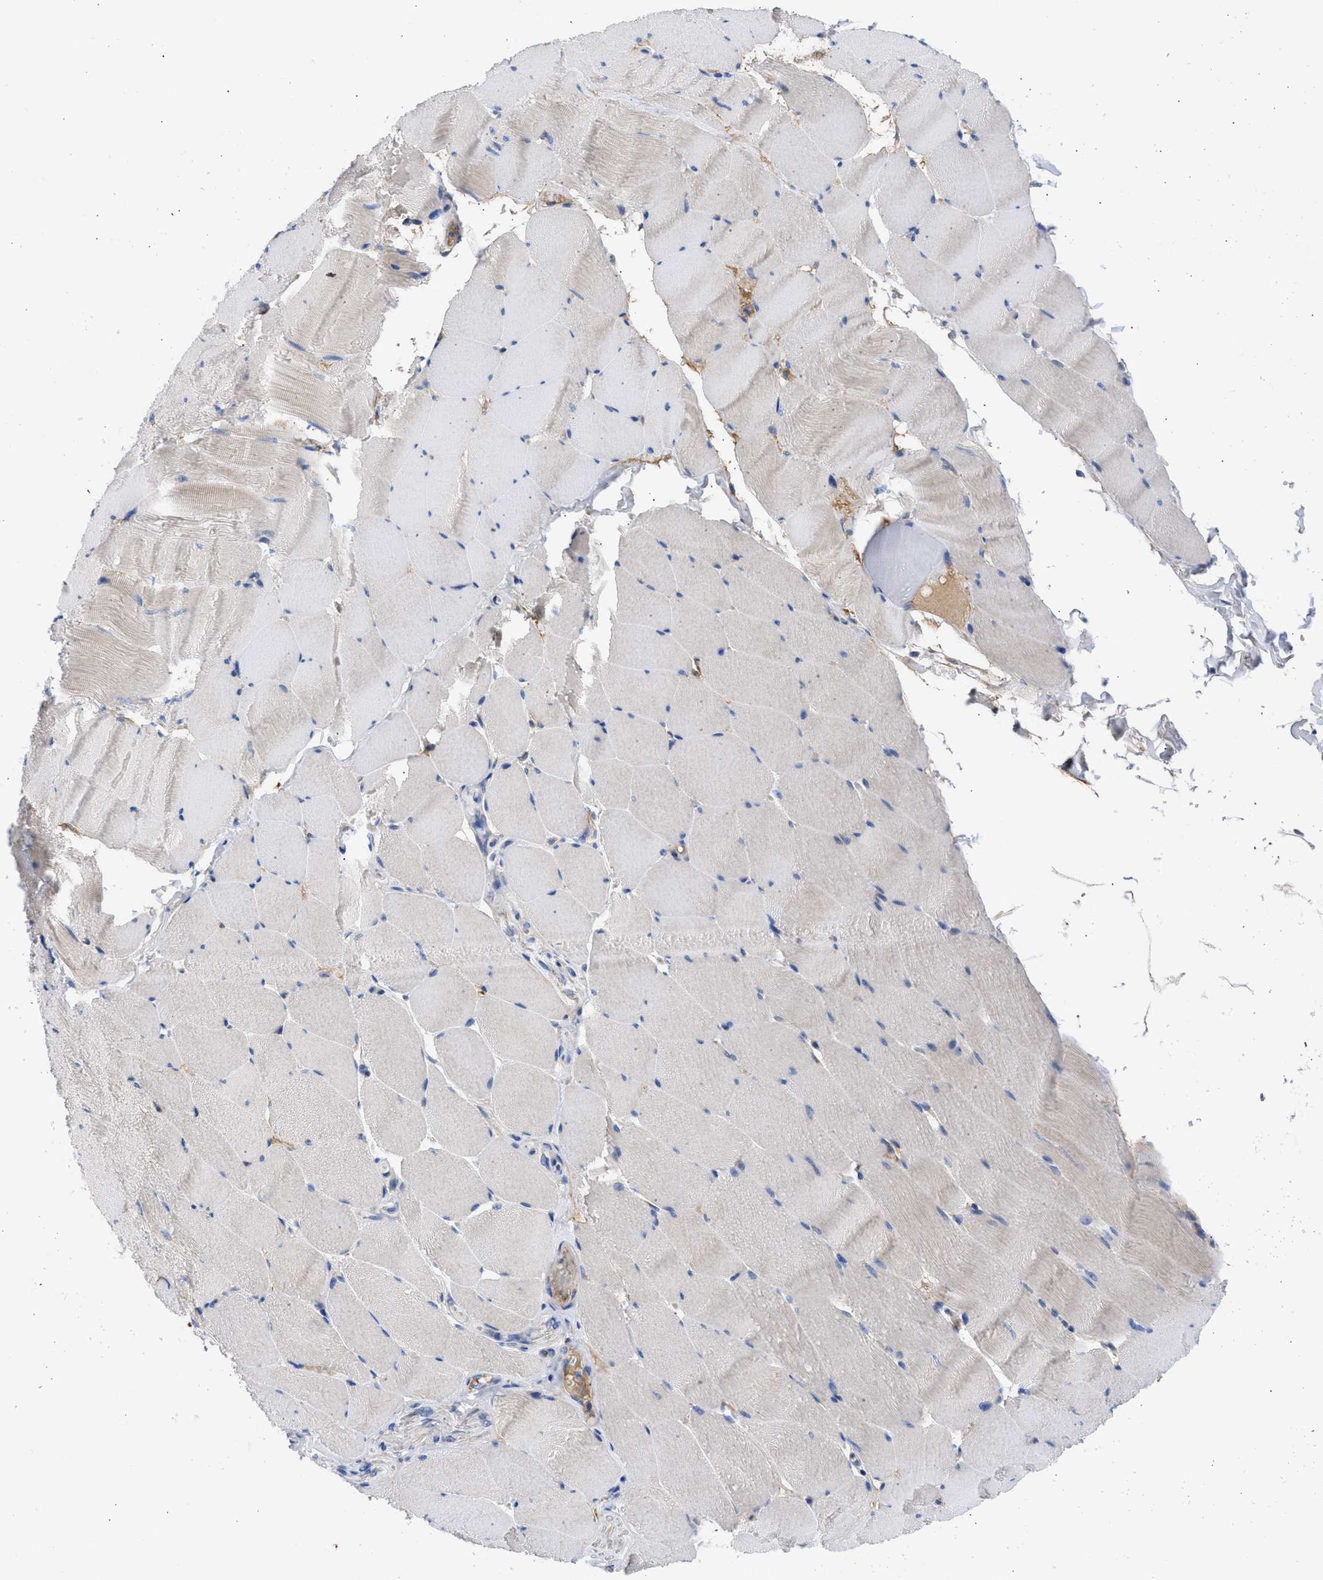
{"staining": {"intensity": "weak", "quantity": "<25%", "location": "cytoplasmic/membranous"}, "tissue": "skeletal muscle", "cell_type": "Myocytes", "image_type": "normal", "snomed": [{"axis": "morphology", "description": "Normal tissue, NOS"}, {"axis": "topography", "description": "Skeletal muscle"}], "caption": "Myocytes are negative for brown protein staining in benign skeletal muscle. (DAB IHC visualized using brightfield microscopy, high magnification).", "gene": "BTG3", "patient": {"sex": "male", "age": 62}}